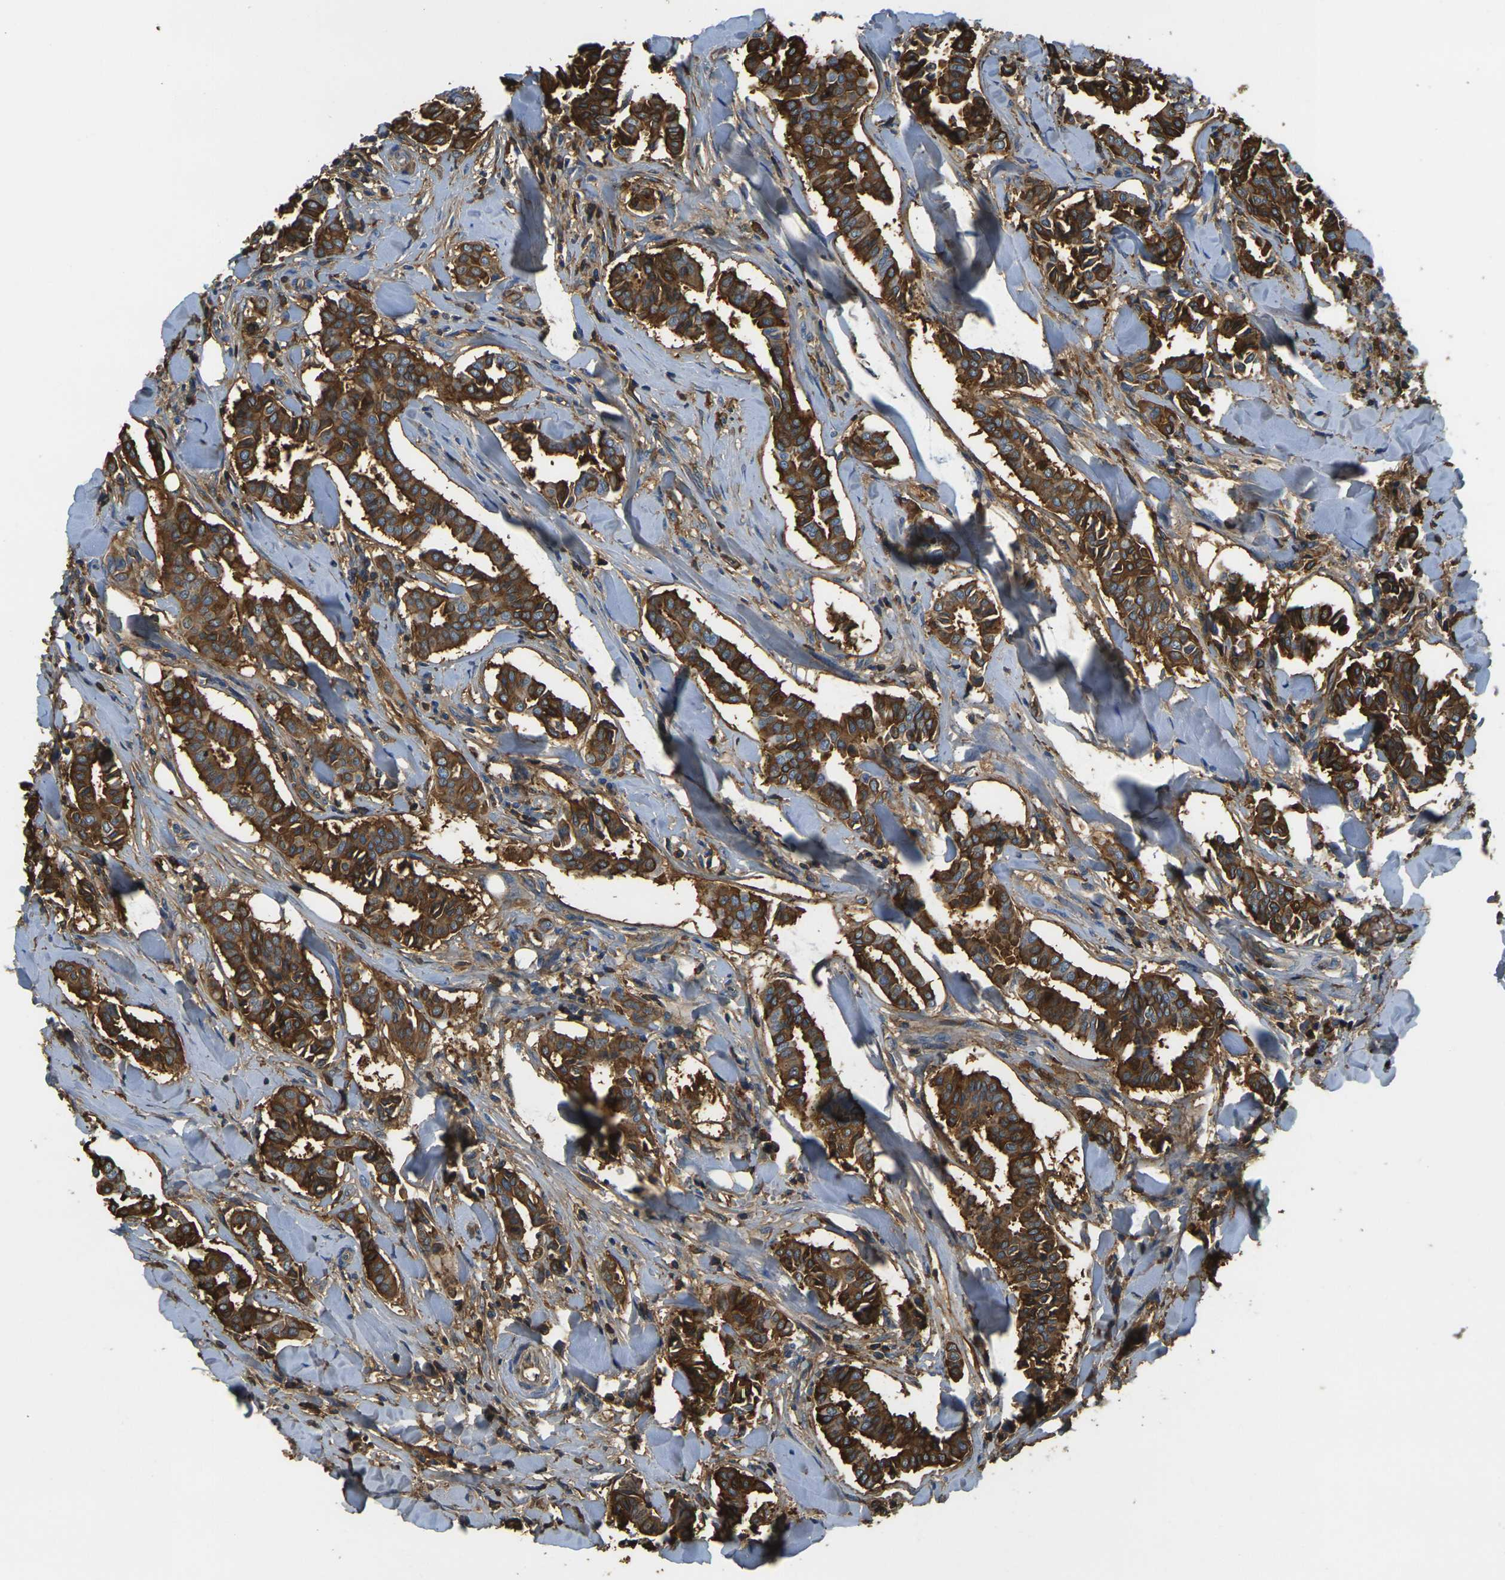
{"staining": {"intensity": "strong", "quantity": ">75%", "location": "cytoplasmic/membranous"}, "tissue": "head and neck cancer", "cell_type": "Tumor cells", "image_type": "cancer", "snomed": [{"axis": "morphology", "description": "Adenocarcinoma, NOS"}, {"axis": "topography", "description": "Salivary gland"}, {"axis": "topography", "description": "Head-Neck"}], "caption": "The image displays a brown stain indicating the presence of a protein in the cytoplasmic/membranous of tumor cells in adenocarcinoma (head and neck).", "gene": "PLCD1", "patient": {"sex": "female", "age": 59}}